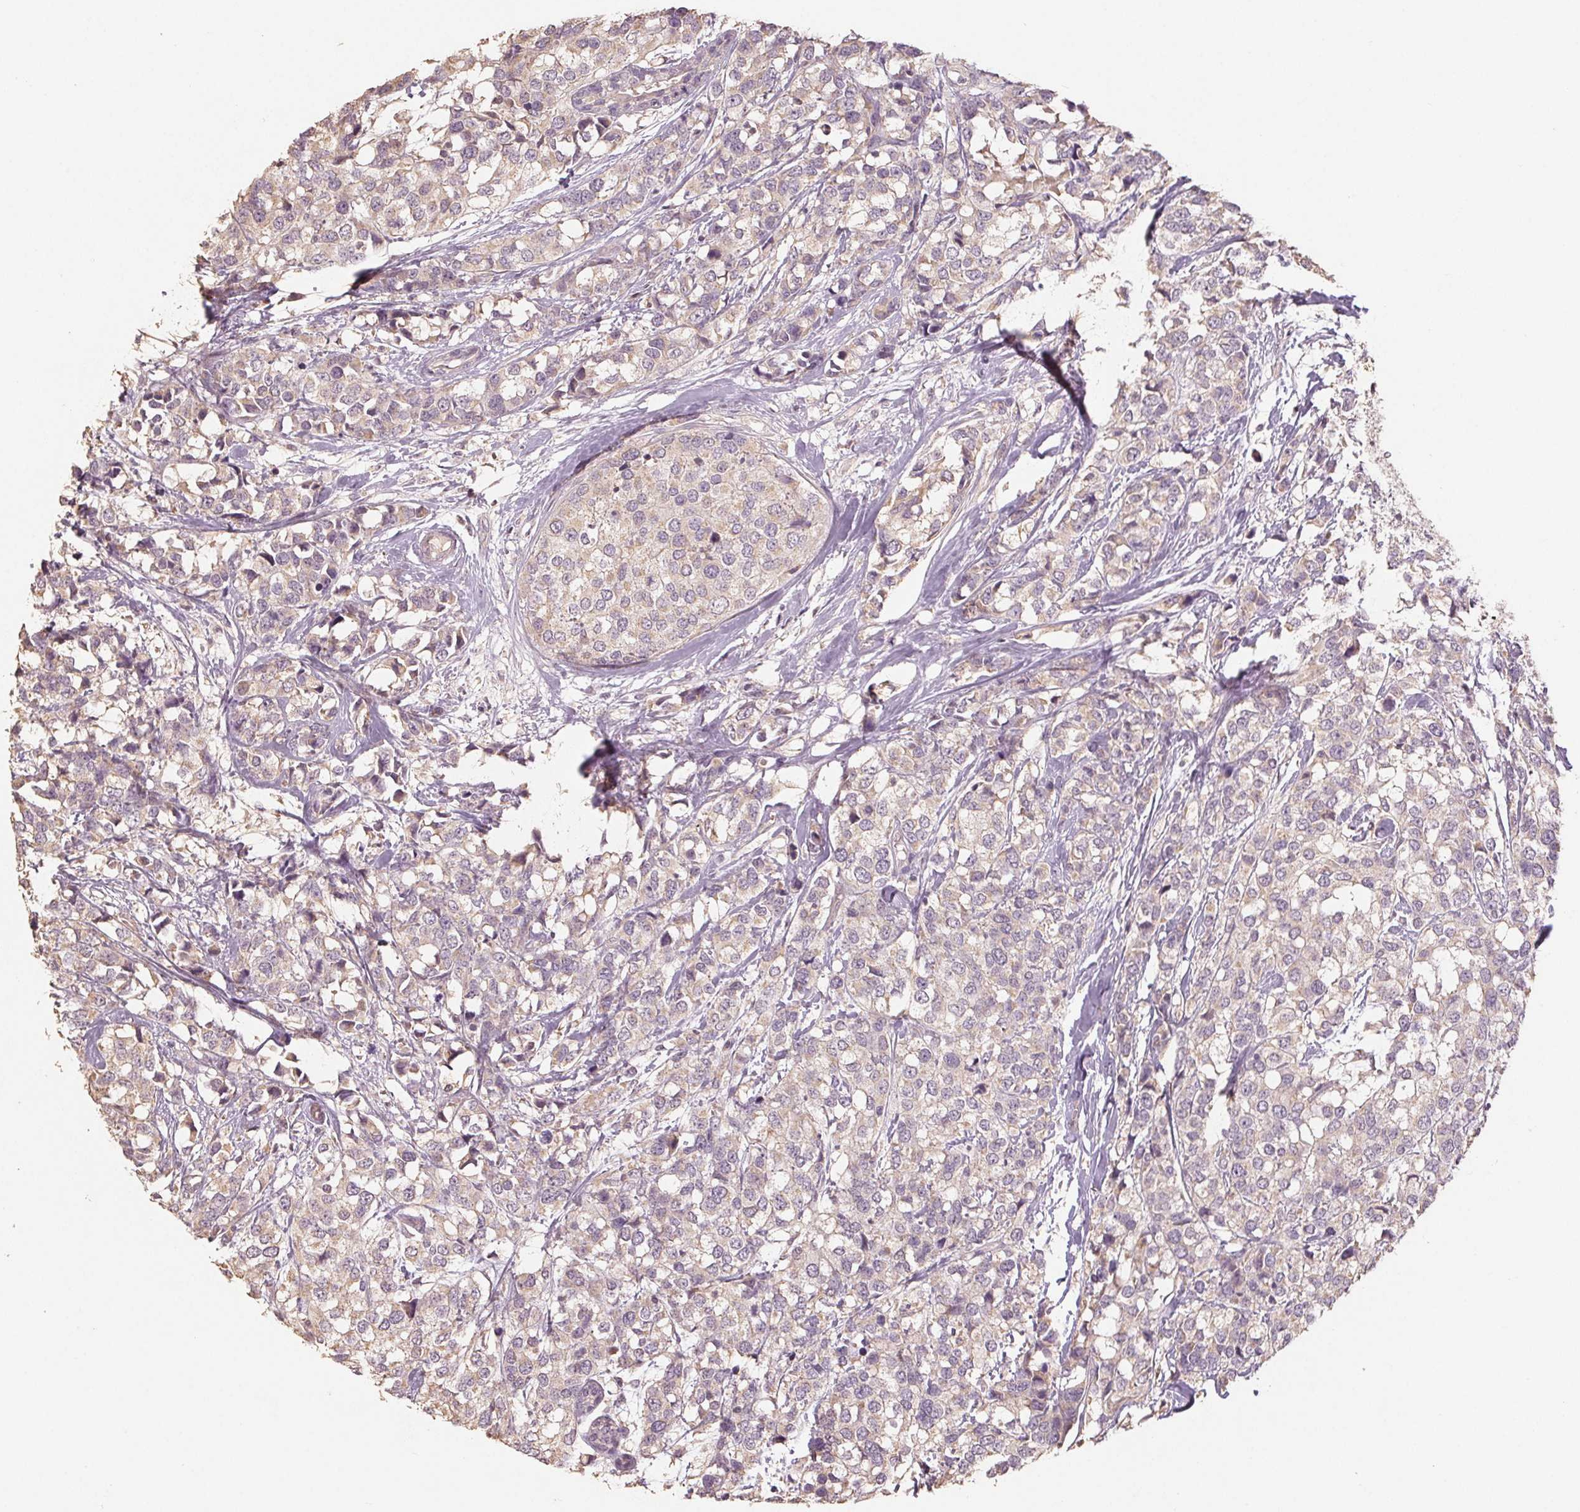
{"staining": {"intensity": "negative", "quantity": "none", "location": "none"}, "tissue": "breast cancer", "cell_type": "Tumor cells", "image_type": "cancer", "snomed": [{"axis": "morphology", "description": "Lobular carcinoma"}, {"axis": "topography", "description": "Breast"}], "caption": "High magnification brightfield microscopy of lobular carcinoma (breast) stained with DAB (brown) and counterstained with hematoxylin (blue): tumor cells show no significant staining.", "gene": "COX14", "patient": {"sex": "female", "age": 59}}